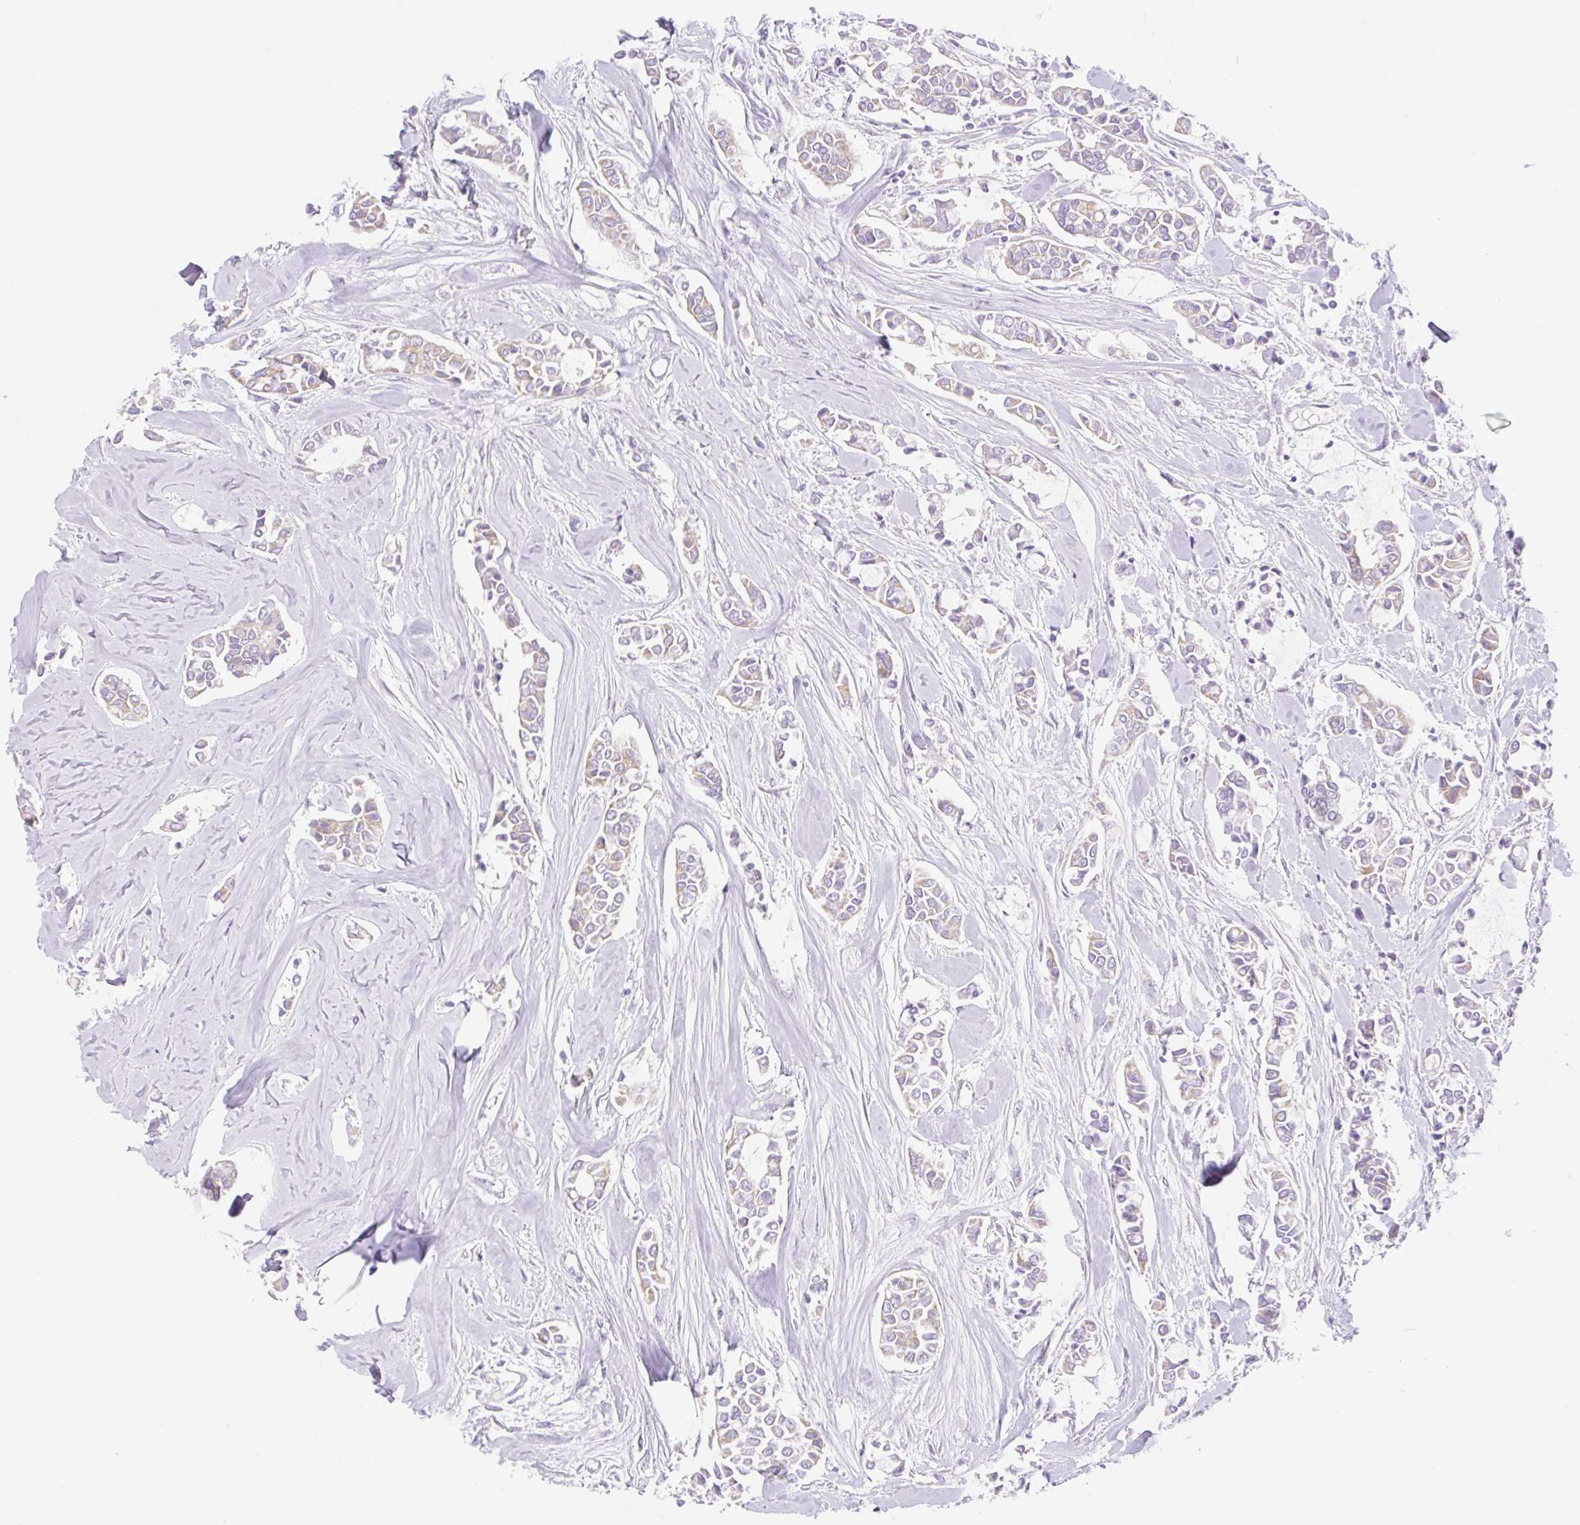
{"staining": {"intensity": "negative", "quantity": "none", "location": "none"}, "tissue": "breast cancer", "cell_type": "Tumor cells", "image_type": "cancer", "snomed": [{"axis": "morphology", "description": "Duct carcinoma"}, {"axis": "topography", "description": "Breast"}], "caption": "Immunohistochemistry (IHC) of breast cancer shows no staining in tumor cells.", "gene": "DENND5A", "patient": {"sex": "female", "age": 84}}